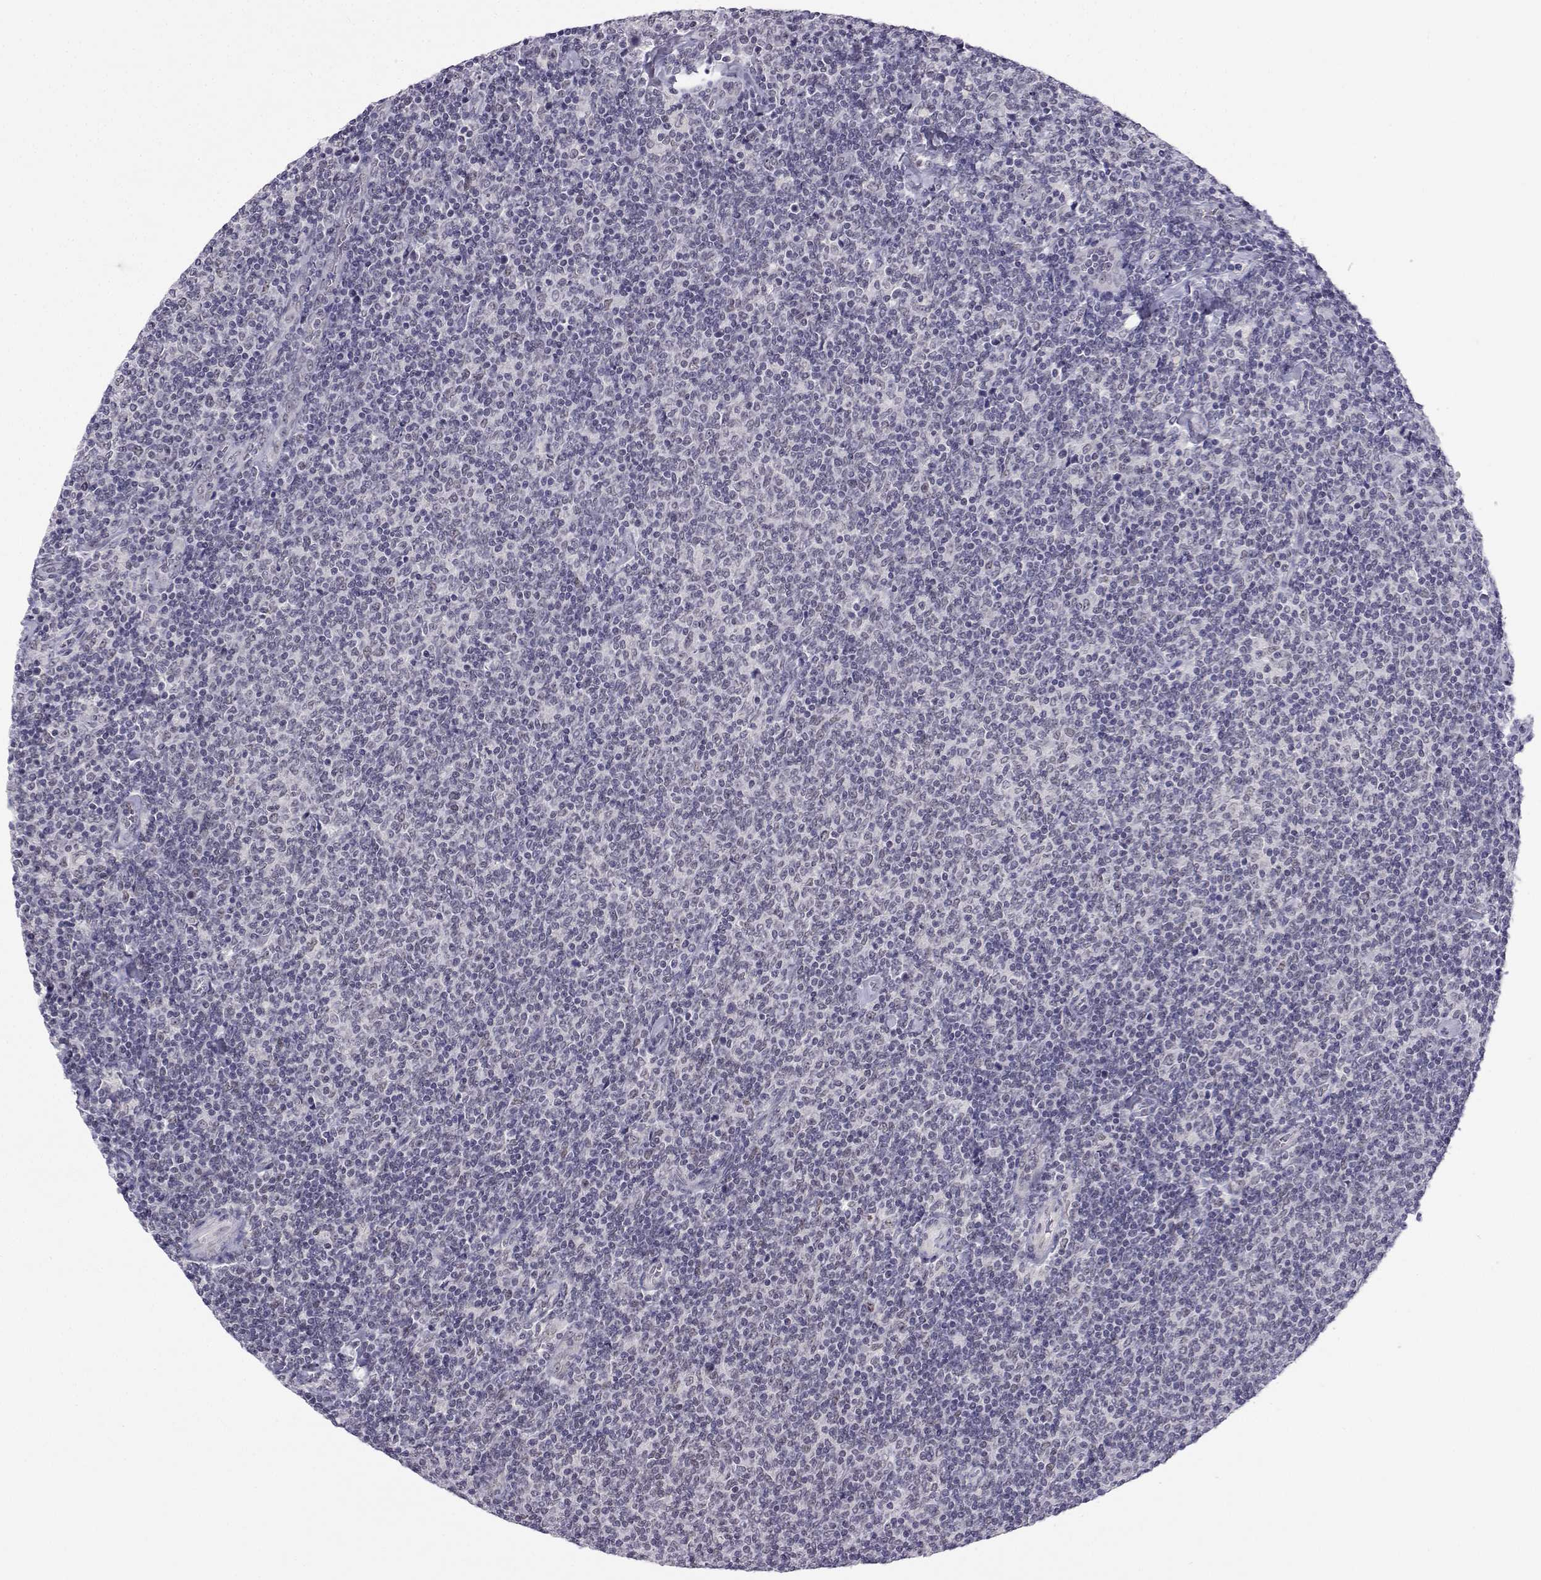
{"staining": {"intensity": "negative", "quantity": "none", "location": "none"}, "tissue": "lymphoma", "cell_type": "Tumor cells", "image_type": "cancer", "snomed": [{"axis": "morphology", "description": "Malignant lymphoma, non-Hodgkin's type, Low grade"}, {"axis": "topography", "description": "Lymph node"}], "caption": "There is no significant positivity in tumor cells of malignant lymphoma, non-Hodgkin's type (low-grade).", "gene": "MED26", "patient": {"sex": "male", "age": 52}}